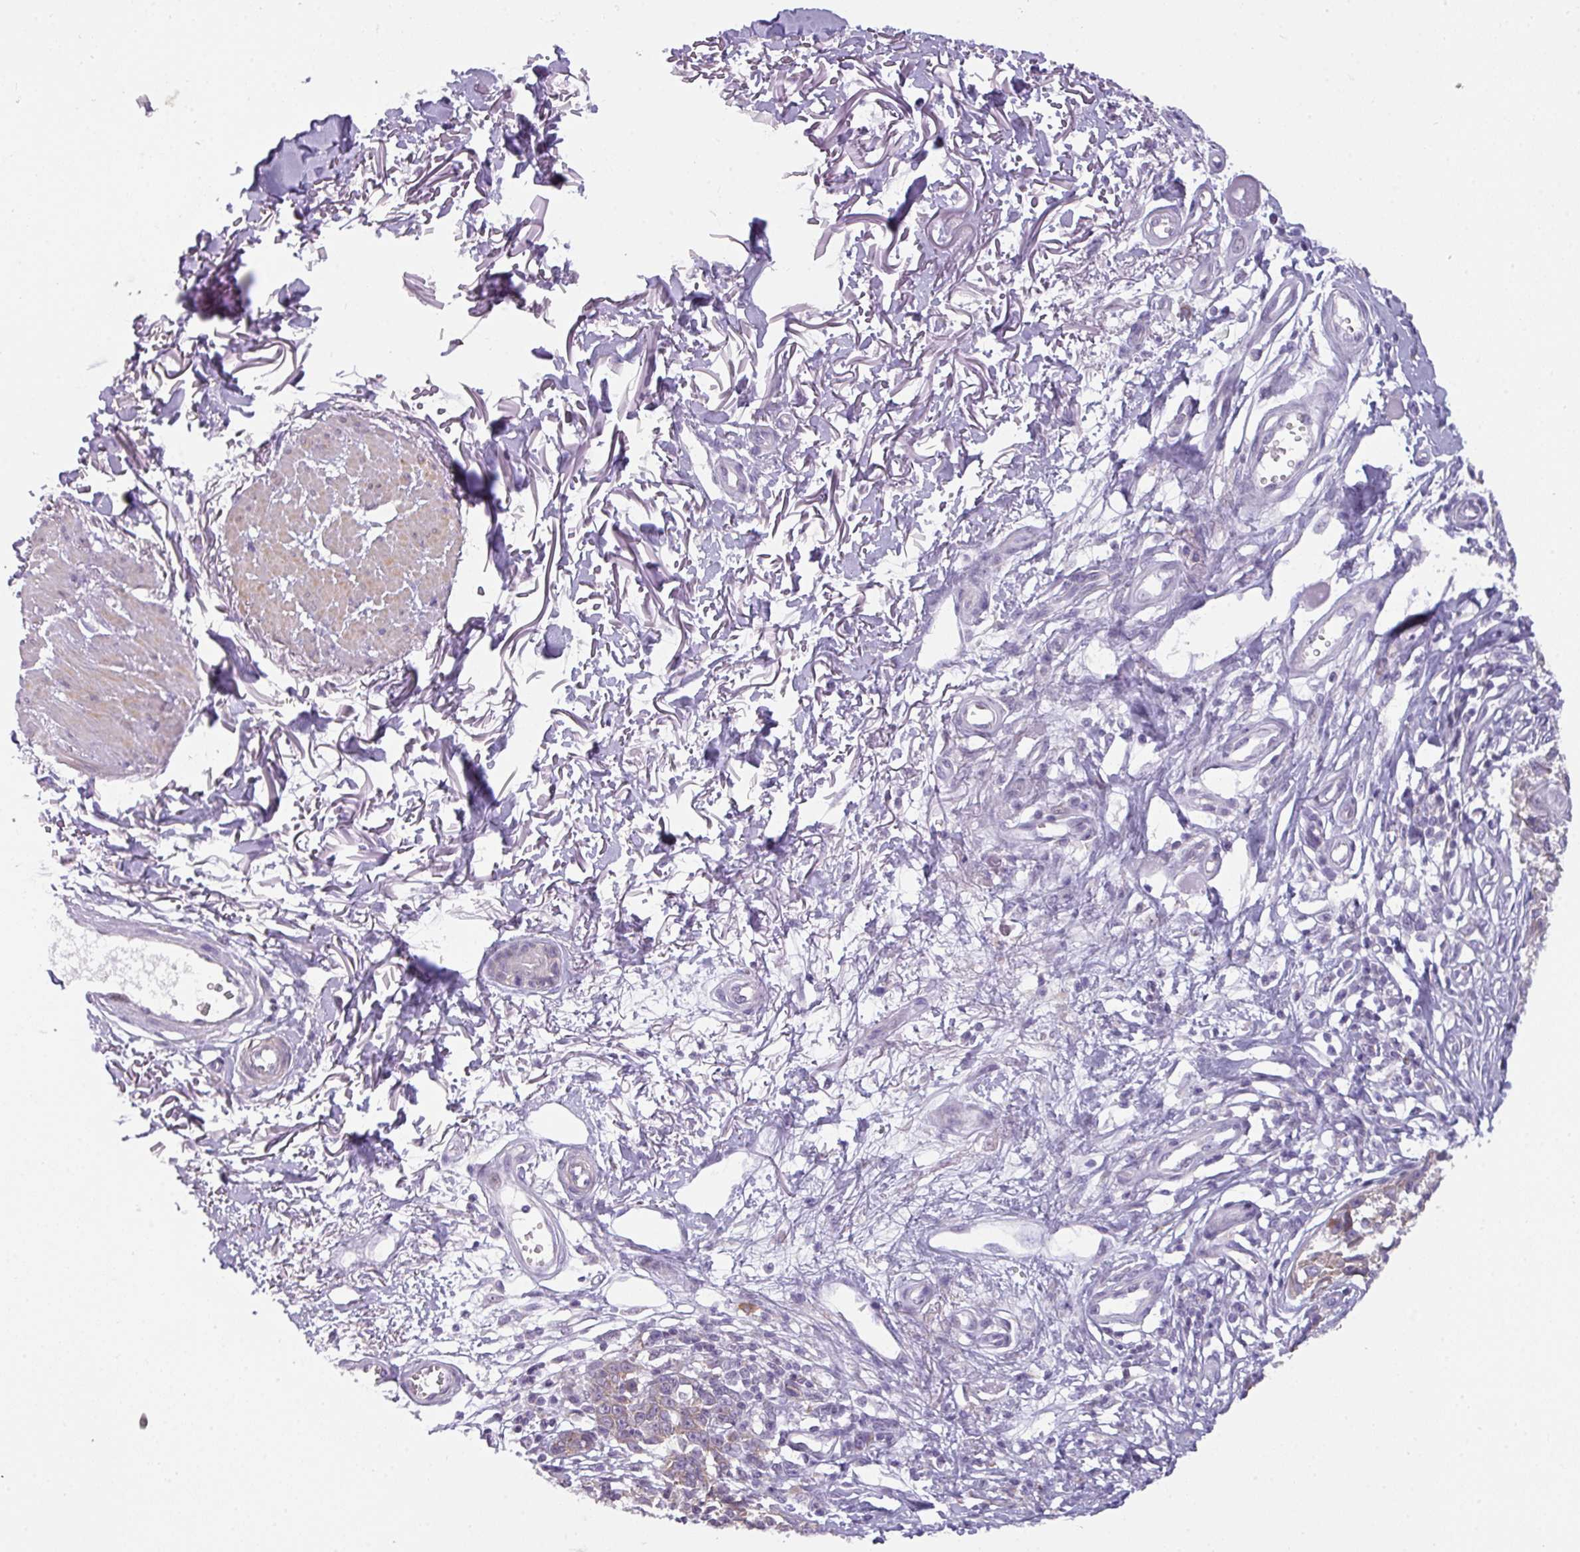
{"staining": {"intensity": "weak", "quantity": "25%-75%", "location": "cytoplasmic/membranous"}, "tissue": "melanoma", "cell_type": "Tumor cells", "image_type": "cancer", "snomed": [{"axis": "morphology", "description": "Malignant melanoma, NOS"}, {"axis": "topography", "description": "Skin"}], "caption": "Immunohistochemical staining of malignant melanoma exhibits low levels of weak cytoplasmic/membranous protein positivity in approximately 25%-75% of tumor cells.", "gene": "C2orf68", "patient": {"sex": "male", "age": 73}}